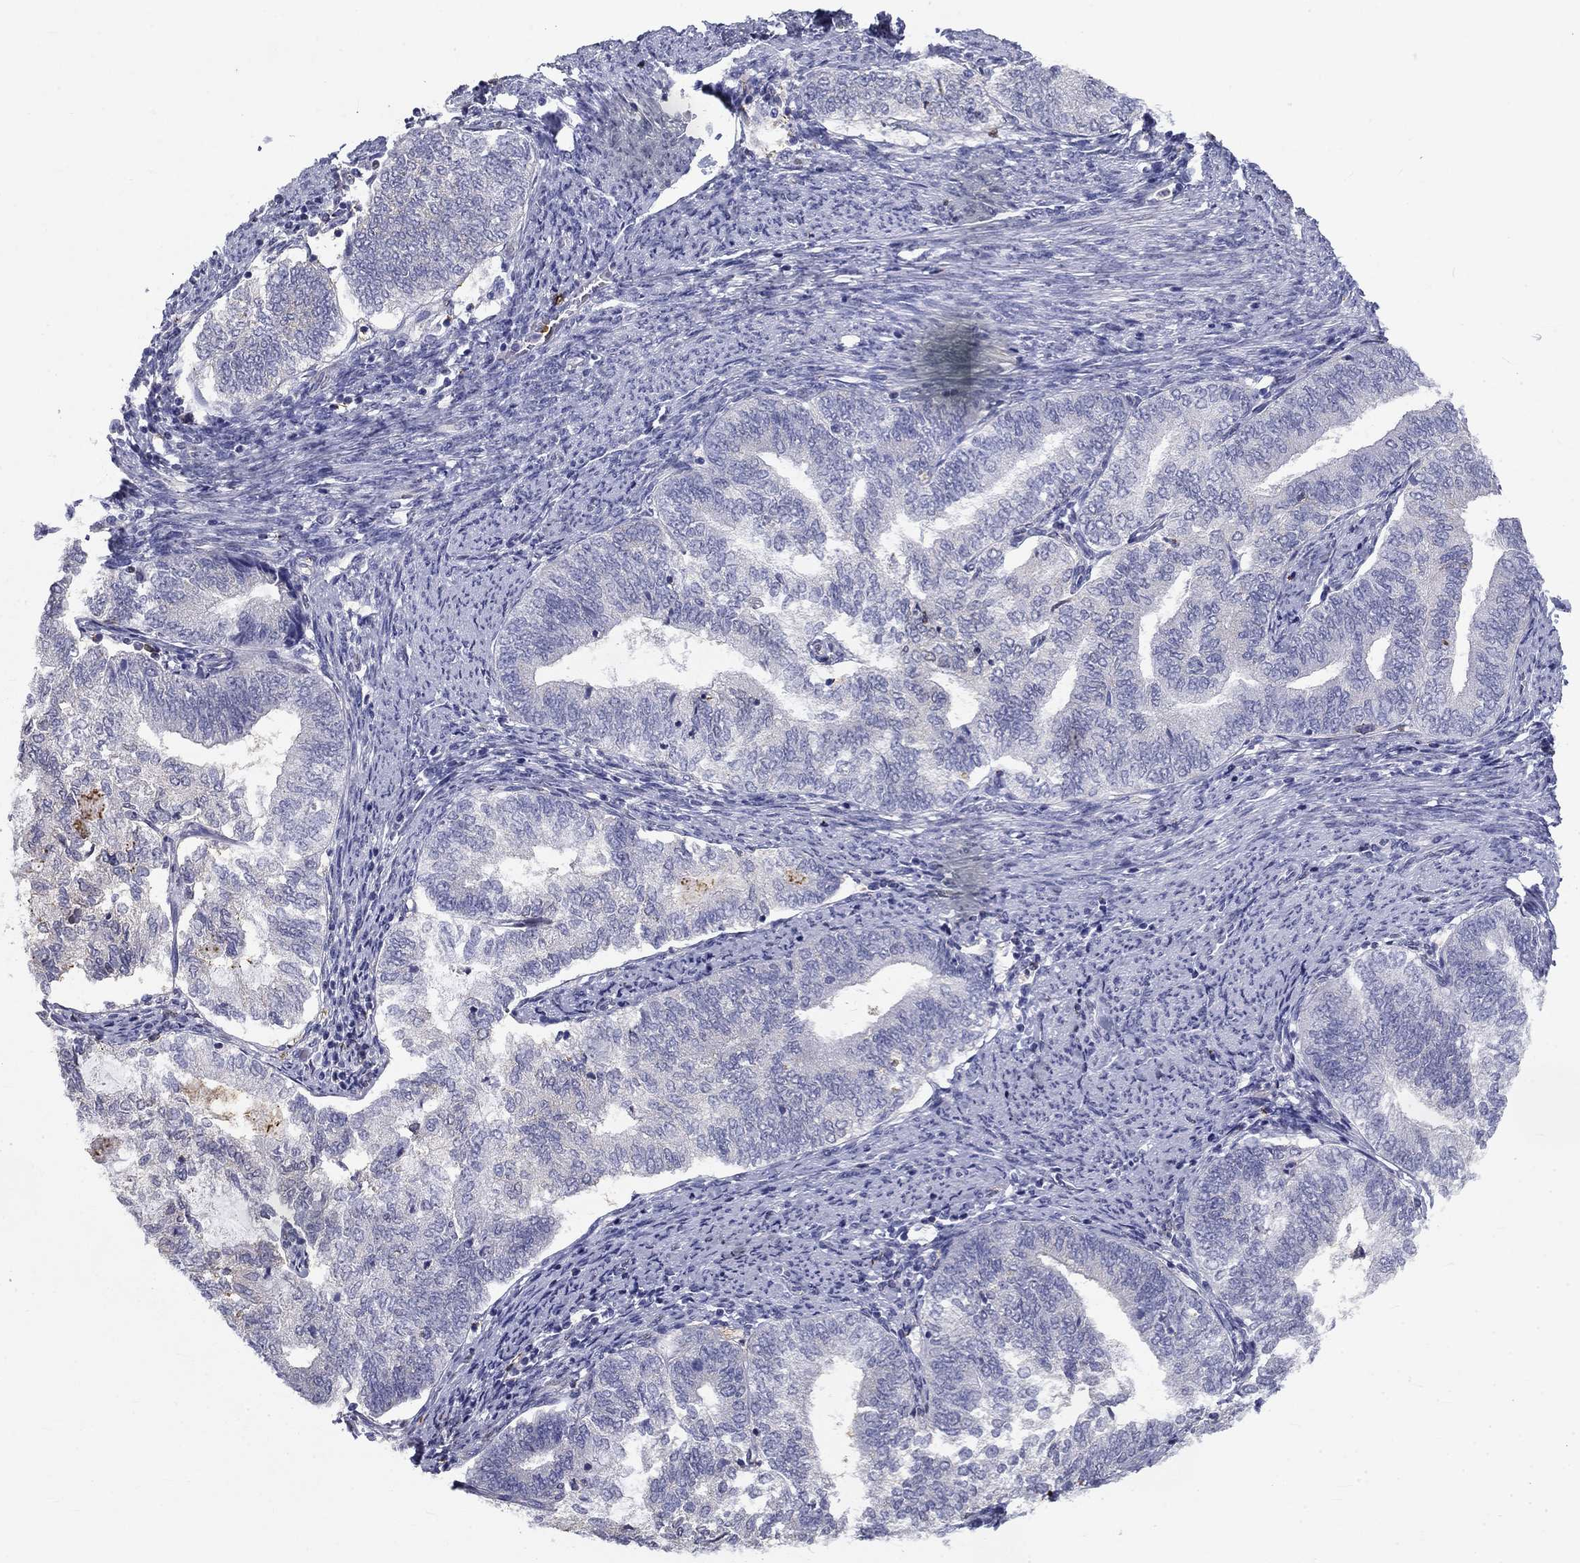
{"staining": {"intensity": "negative", "quantity": "none", "location": "none"}, "tissue": "endometrial cancer", "cell_type": "Tumor cells", "image_type": "cancer", "snomed": [{"axis": "morphology", "description": "Adenocarcinoma, NOS"}, {"axis": "topography", "description": "Endometrium"}], "caption": "IHC image of human endometrial cancer (adenocarcinoma) stained for a protein (brown), which exhibits no expression in tumor cells. (Stains: DAB IHC with hematoxylin counter stain, Microscopy: brightfield microscopy at high magnification).", "gene": "IGSF8", "patient": {"sex": "female", "age": 65}}